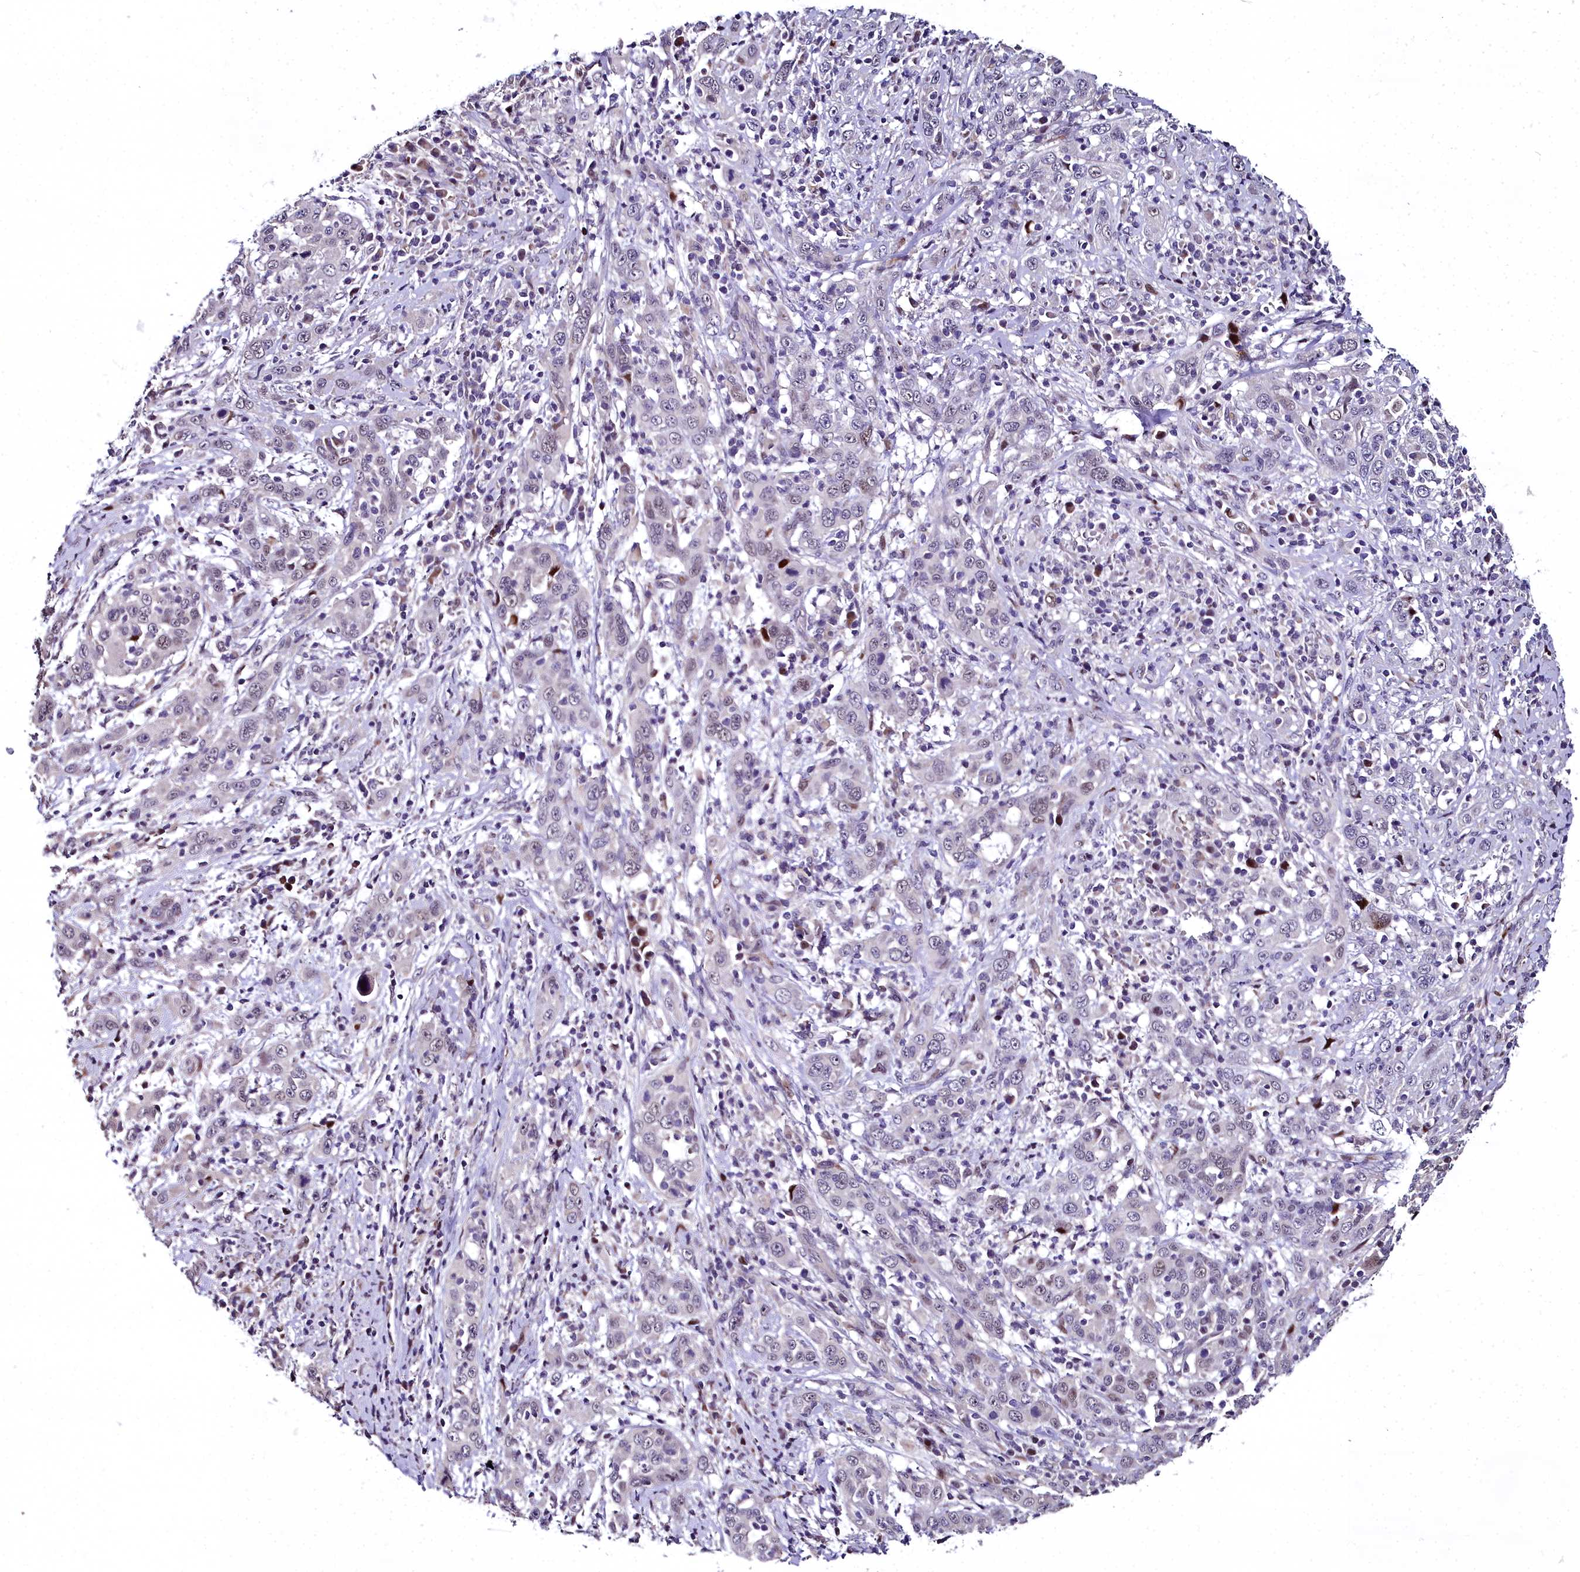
{"staining": {"intensity": "weak", "quantity": "<25%", "location": "nuclear"}, "tissue": "cervical cancer", "cell_type": "Tumor cells", "image_type": "cancer", "snomed": [{"axis": "morphology", "description": "Squamous cell carcinoma, NOS"}, {"axis": "topography", "description": "Cervix"}], "caption": "Human cervical squamous cell carcinoma stained for a protein using immunohistochemistry reveals no positivity in tumor cells.", "gene": "AP1M1", "patient": {"sex": "female", "age": 46}}